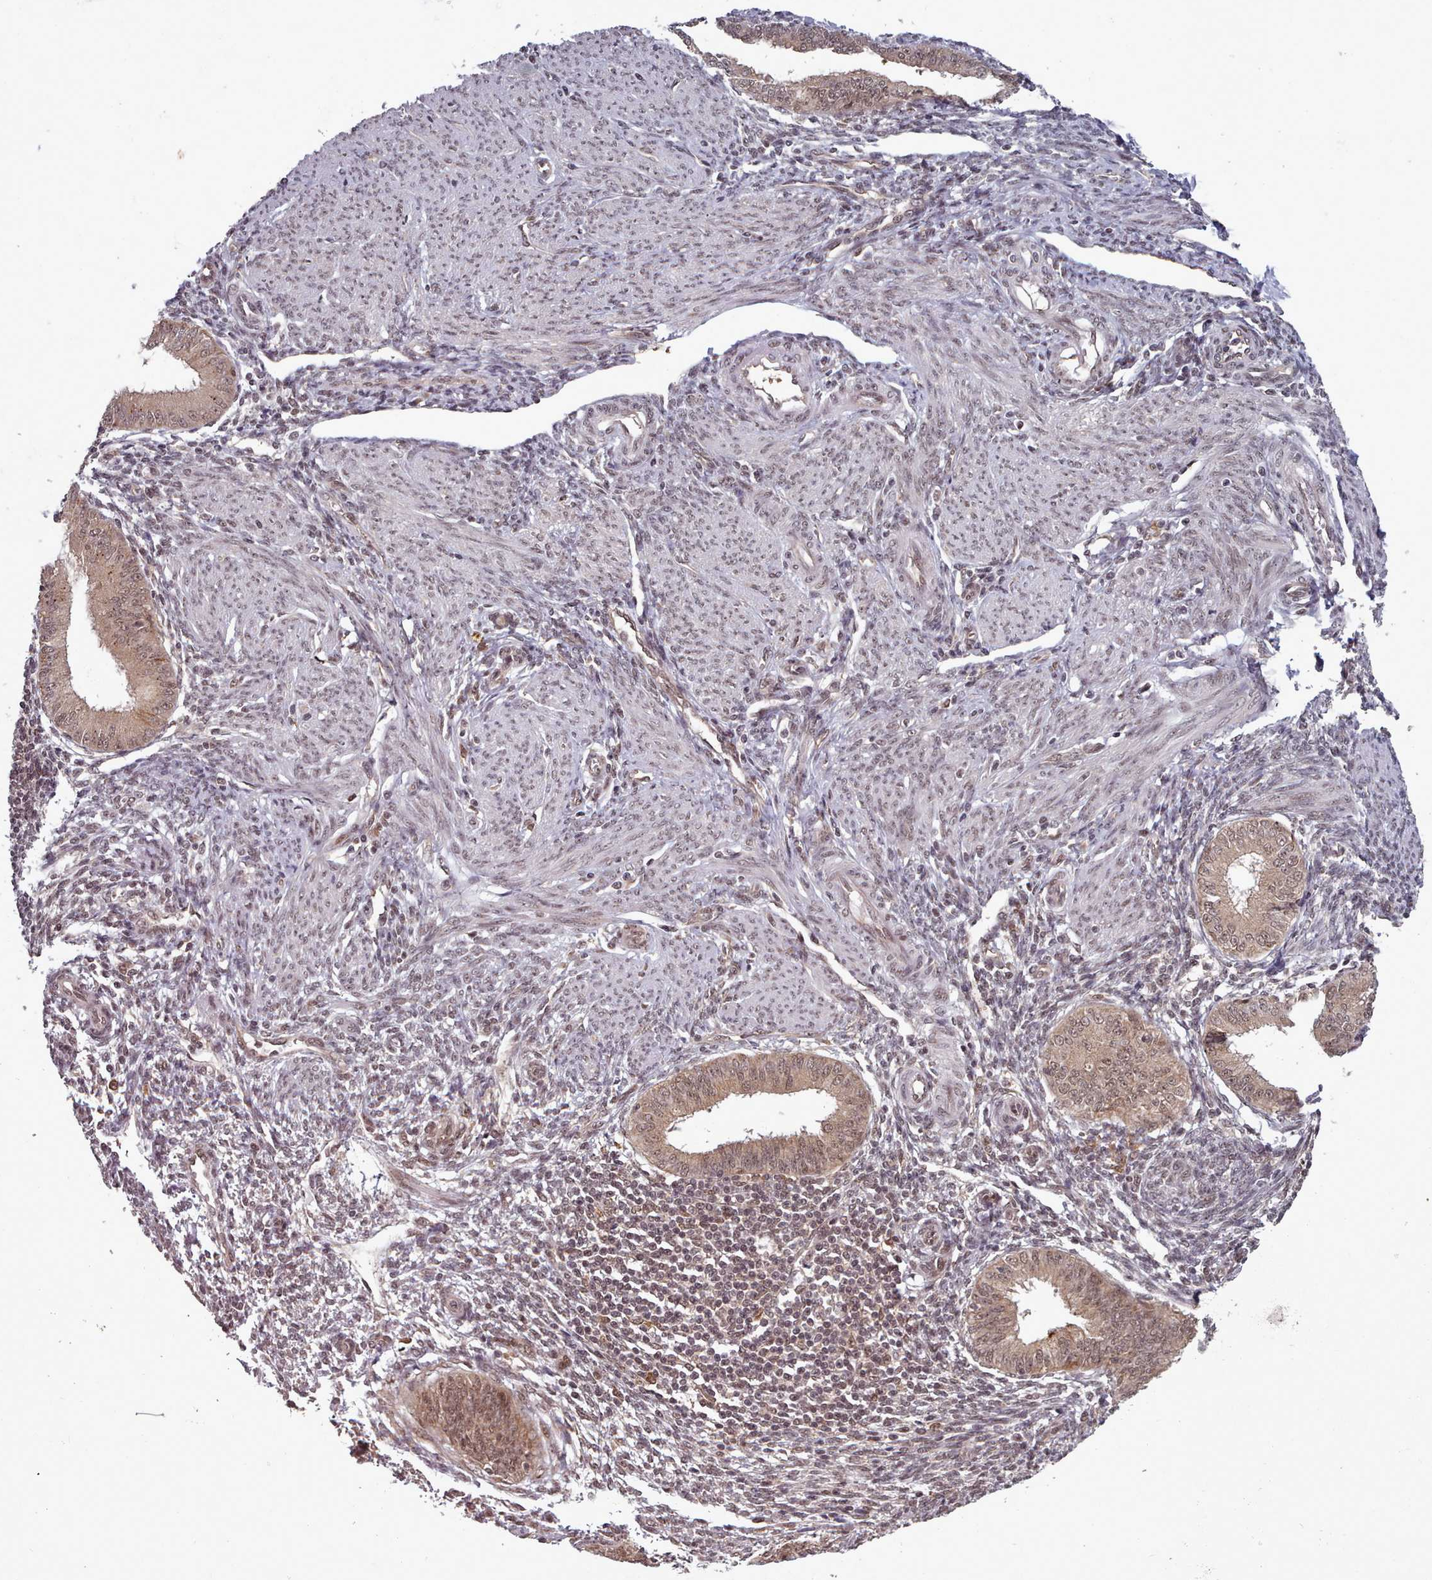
{"staining": {"intensity": "weak", "quantity": ">75%", "location": "nuclear"}, "tissue": "endometrium", "cell_type": "Cells in endometrial stroma", "image_type": "normal", "snomed": [{"axis": "morphology", "description": "Normal tissue, NOS"}, {"axis": "topography", "description": "Uterus"}, {"axis": "topography", "description": "Endometrium"}], "caption": "Benign endometrium demonstrates weak nuclear expression in about >75% of cells in endometrial stroma (DAB IHC with brightfield microscopy, high magnification)..", "gene": "DHX8", "patient": {"sex": "female", "age": 48}}